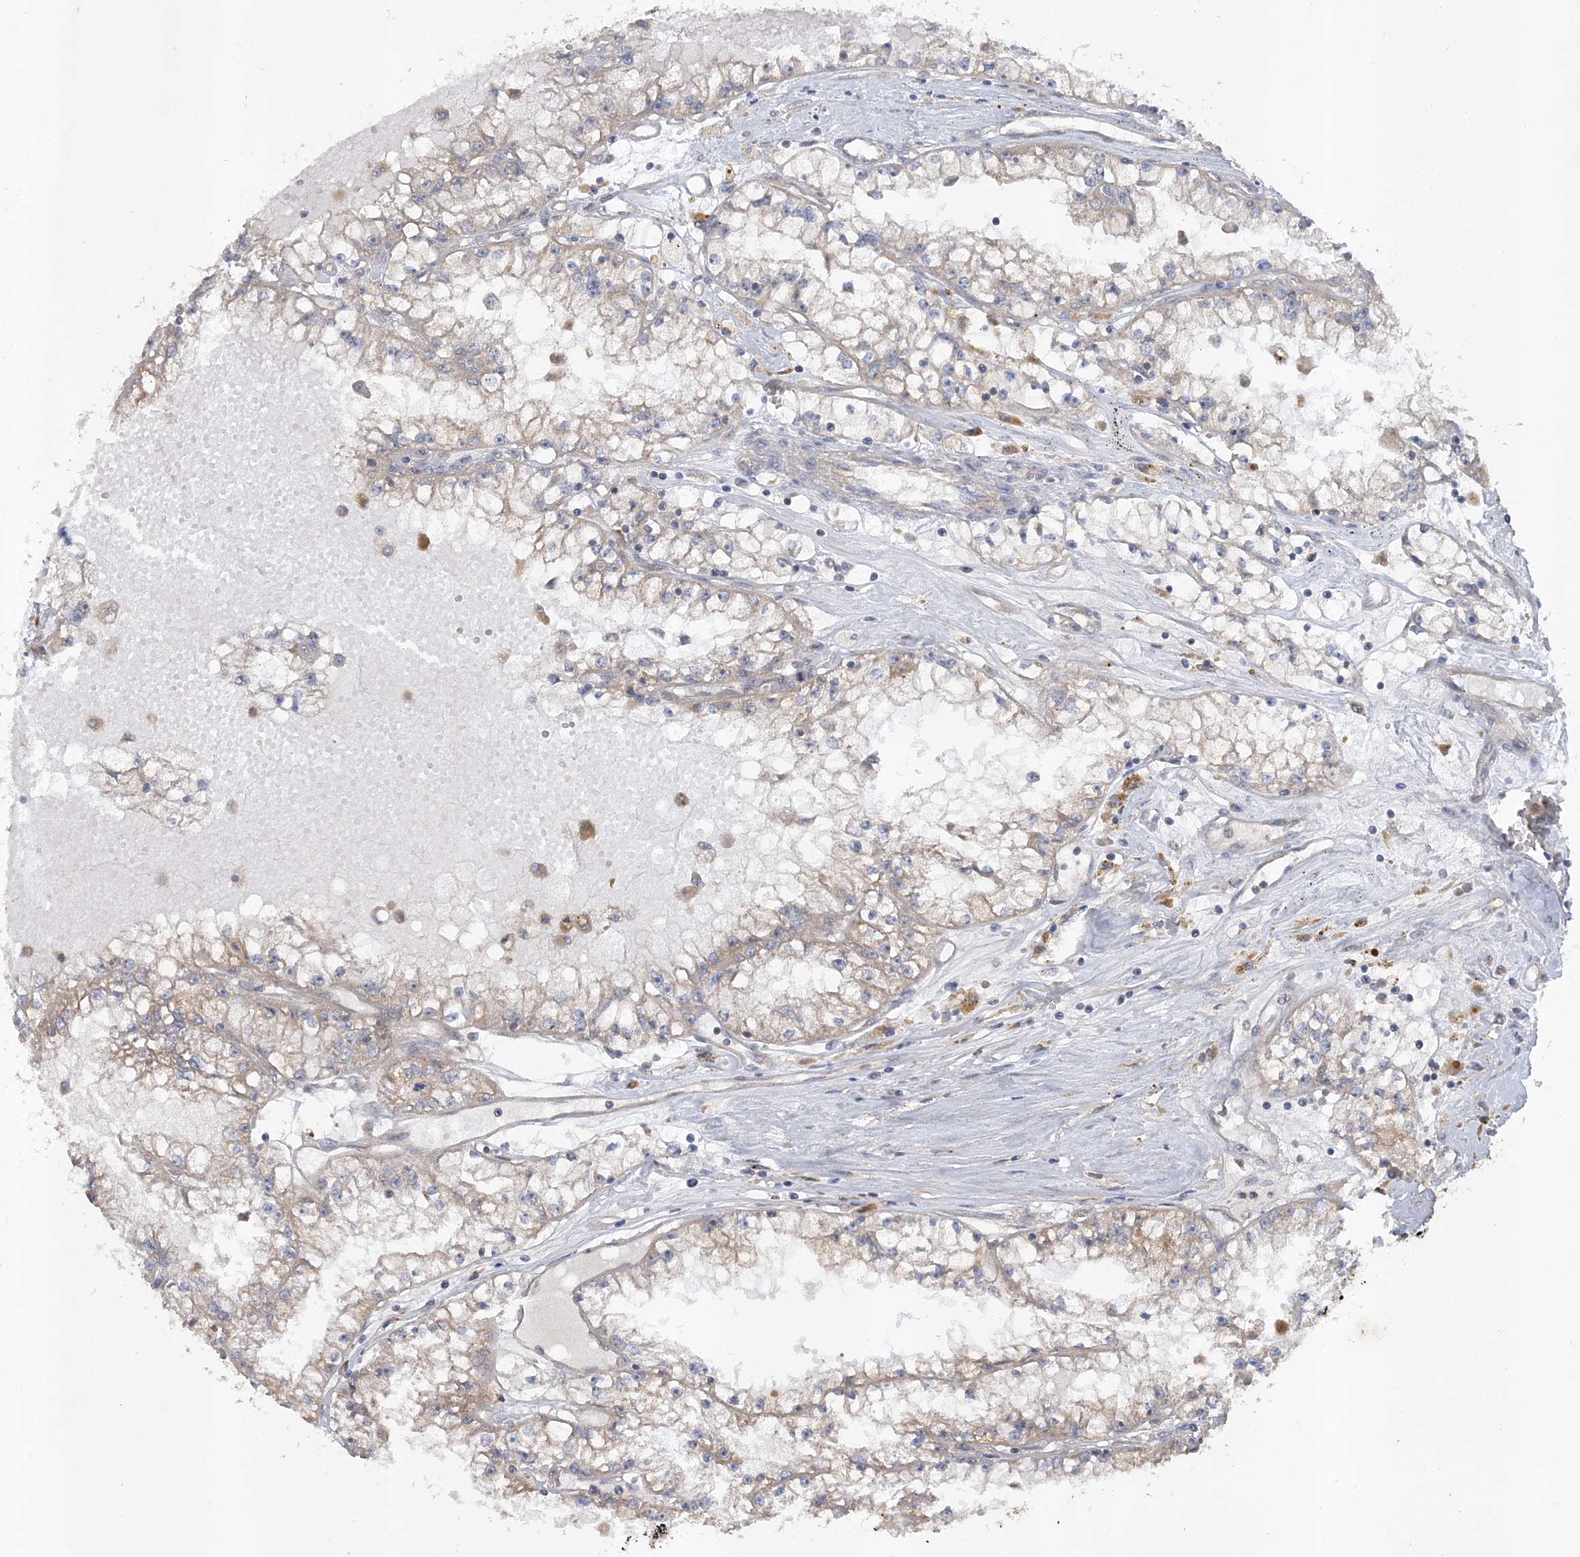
{"staining": {"intensity": "weak", "quantity": "<25%", "location": "cytoplasmic/membranous"}, "tissue": "renal cancer", "cell_type": "Tumor cells", "image_type": "cancer", "snomed": [{"axis": "morphology", "description": "Adenocarcinoma, NOS"}, {"axis": "topography", "description": "Kidney"}], "caption": "Protein analysis of renal adenocarcinoma reveals no significant staining in tumor cells. Brightfield microscopy of immunohistochemistry (IHC) stained with DAB (brown) and hematoxylin (blue), captured at high magnification.", "gene": "MMADHC", "patient": {"sex": "male", "age": 56}}